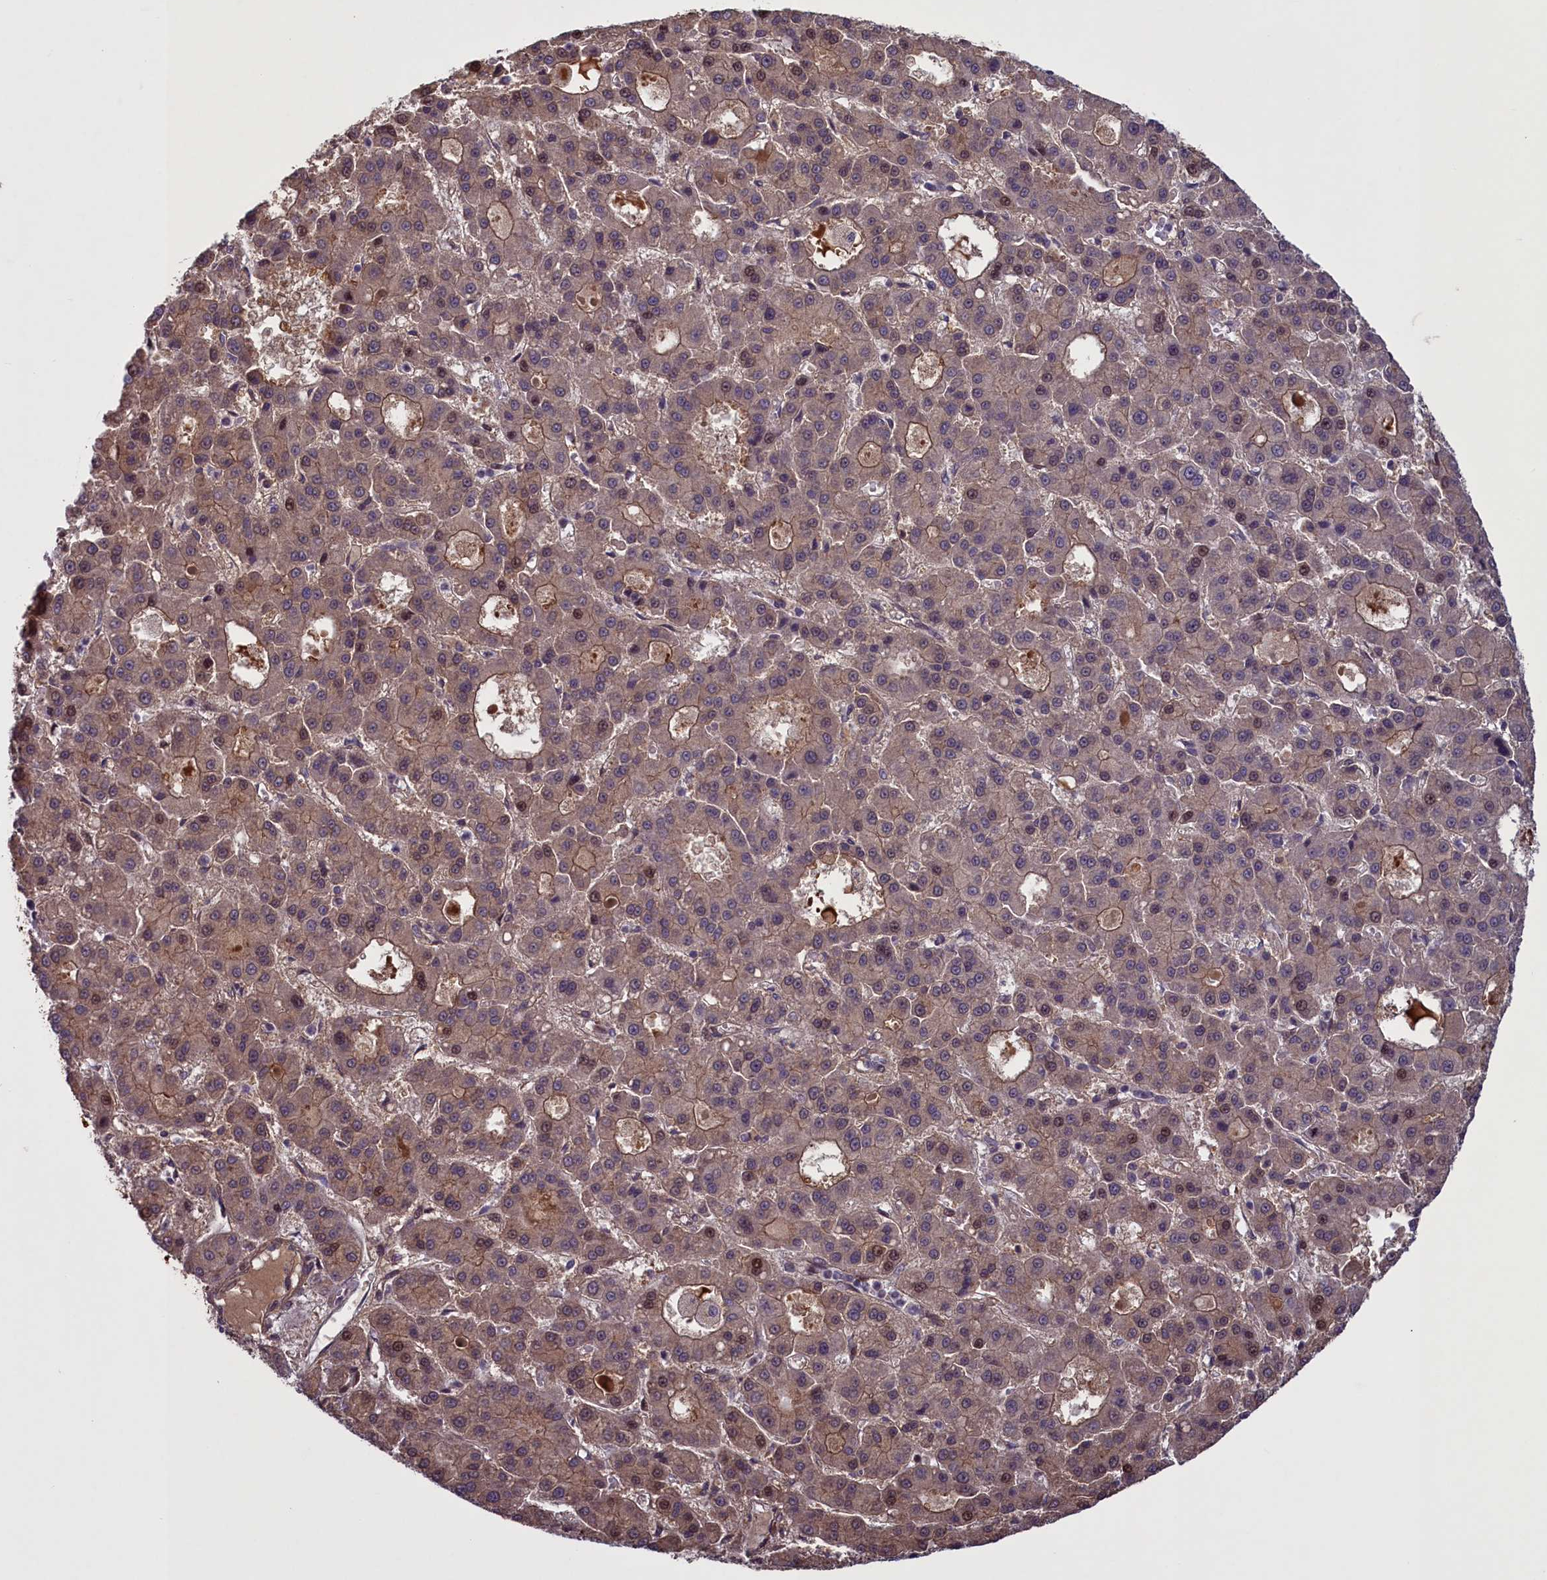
{"staining": {"intensity": "moderate", "quantity": "25%-75%", "location": "cytoplasmic/membranous,nuclear"}, "tissue": "liver cancer", "cell_type": "Tumor cells", "image_type": "cancer", "snomed": [{"axis": "morphology", "description": "Carcinoma, Hepatocellular, NOS"}, {"axis": "topography", "description": "Liver"}], "caption": "Protein expression analysis of liver hepatocellular carcinoma shows moderate cytoplasmic/membranous and nuclear expression in about 25%-75% of tumor cells.", "gene": "MAN2C1", "patient": {"sex": "male", "age": 70}}